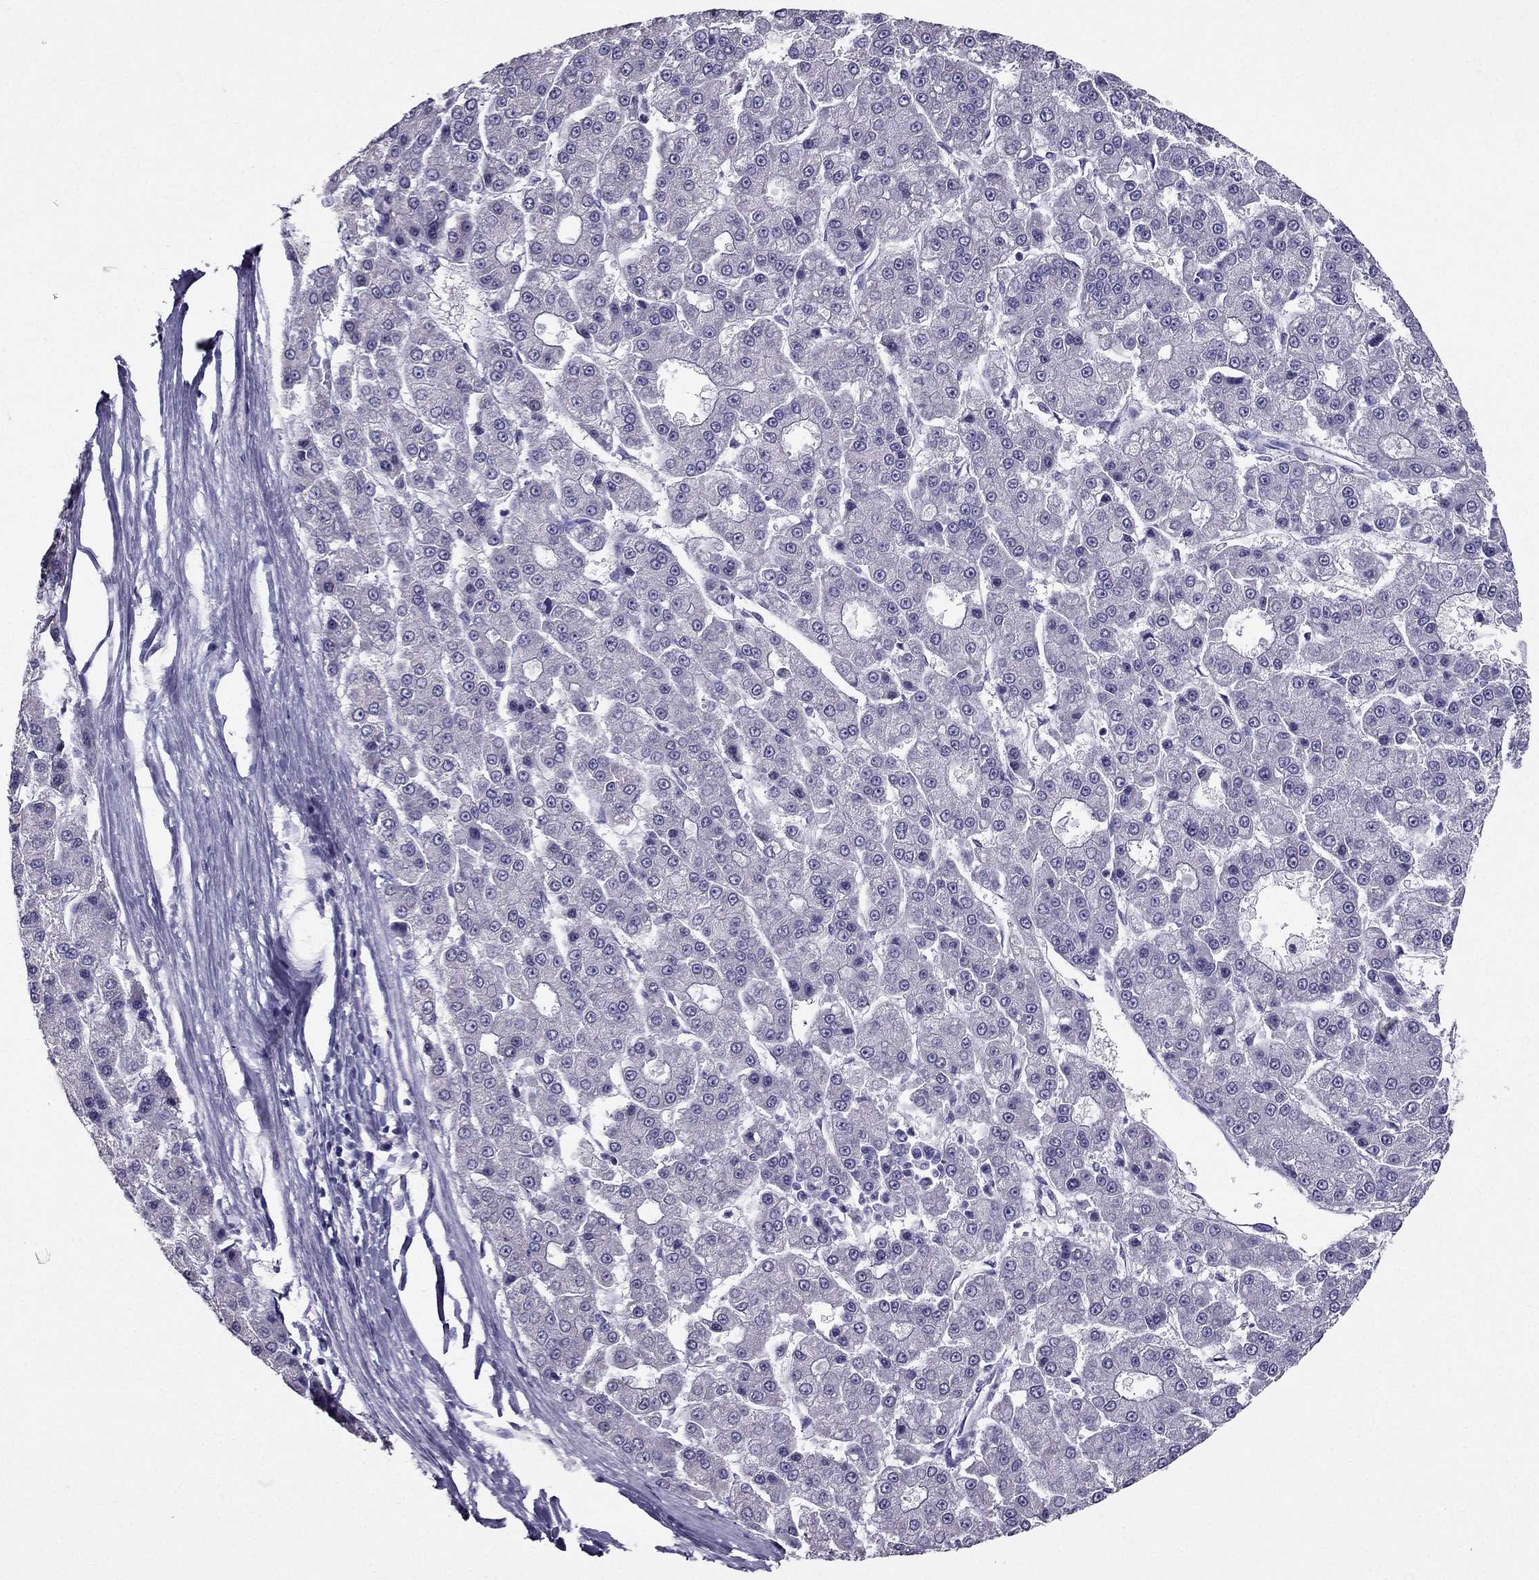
{"staining": {"intensity": "negative", "quantity": "none", "location": "none"}, "tissue": "liver cancer", "cell_type": "Tumor cells", "image_type": "cancer", "snomed": [{"axis": "morphology", "description": "Carcinoma, Hepatocellular, NOS"}, {"axis": "topography", "description": "Liver"}], "caption": "A high-resolution image shows immunohistochemistry (IHC) staining of liver cancer (hepatocellular carcinoma), which exhibits no significant positivity in tumor cells. (DAB immunohistochemistry (IHC) with hematoxylin counter stain).", "gene": "AAK1", "patient": {"sex": "male", "age": 70}}